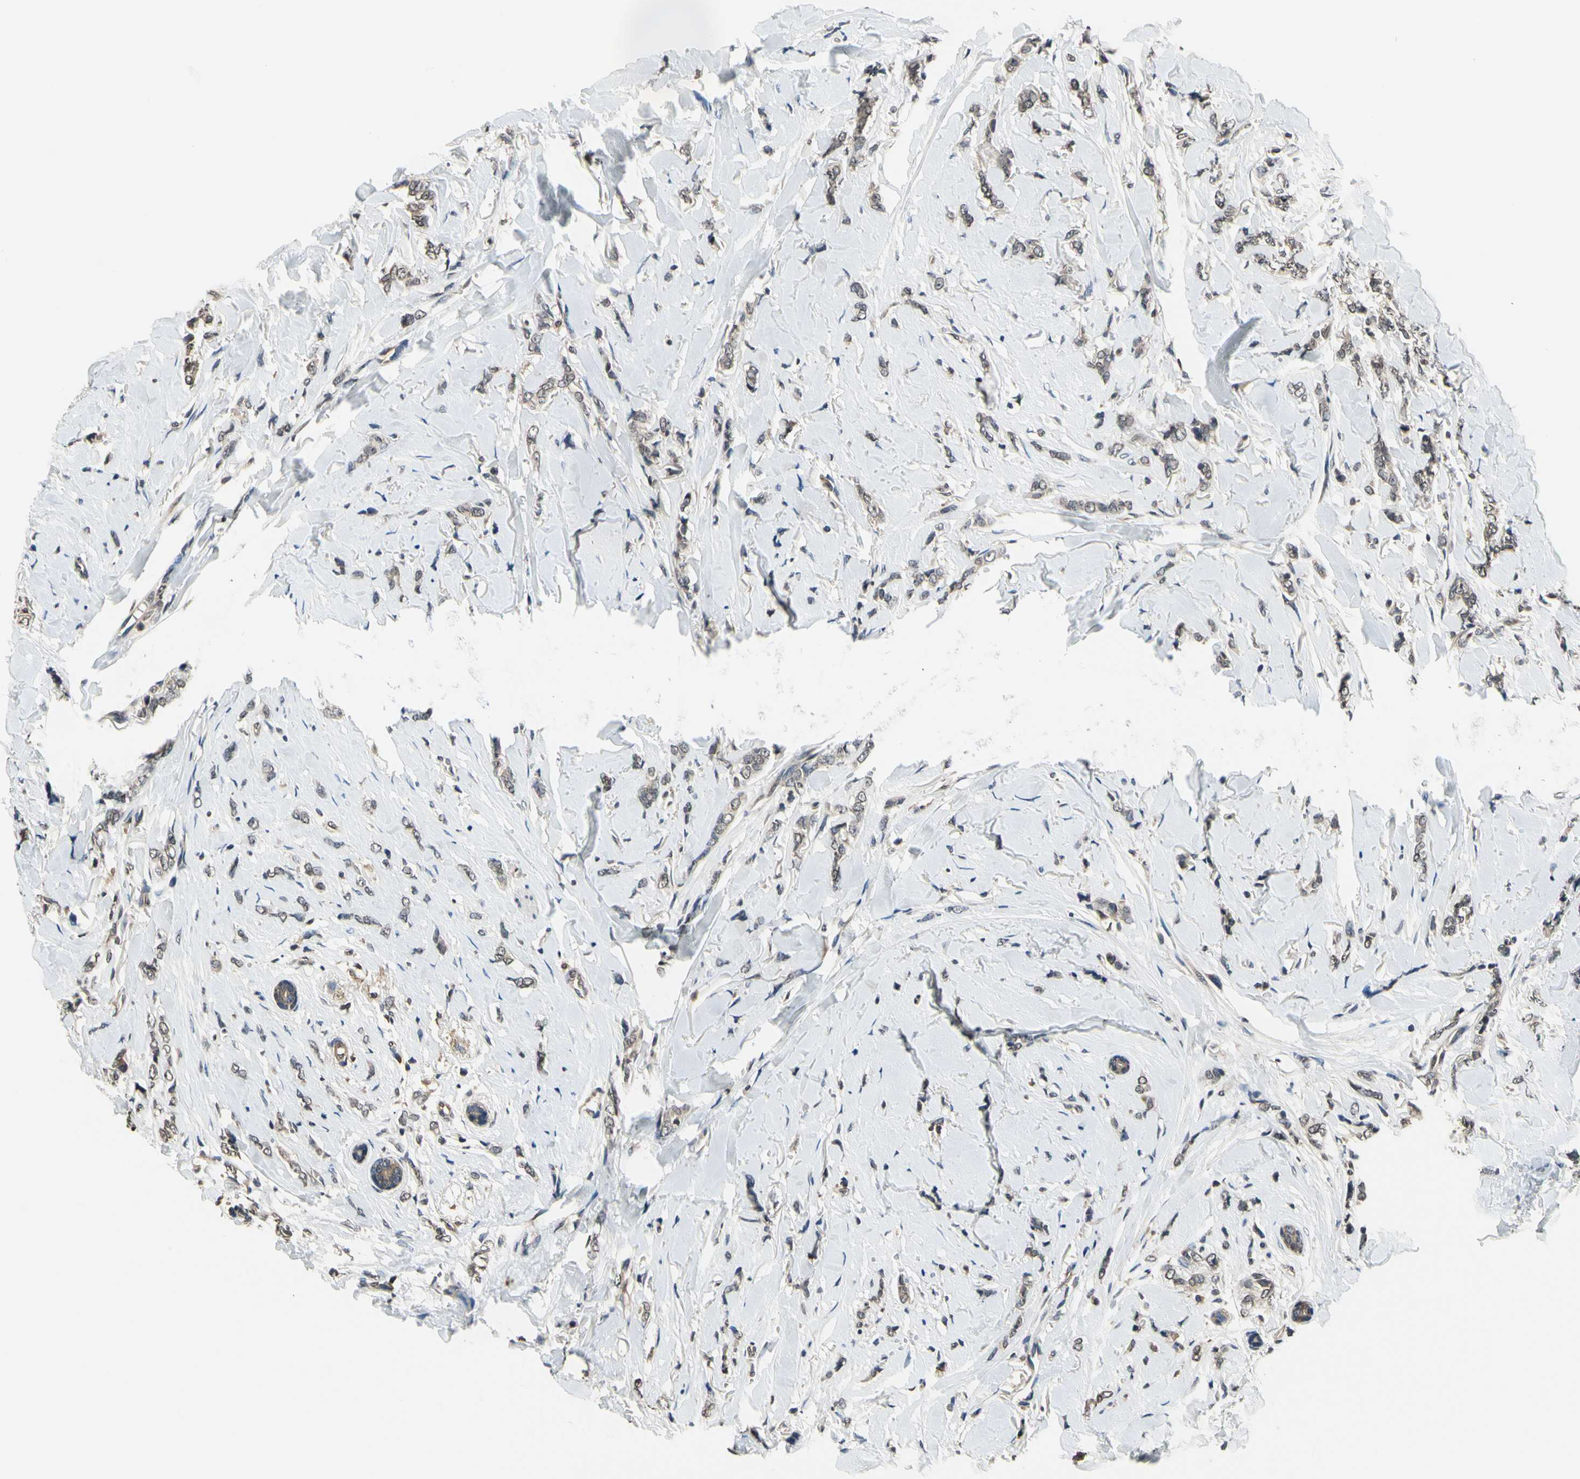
{"staining": {"intensity": "moderate", "quantity": "25%-75%", "location": "cytoplasmic/membranous"}, "tissue": "breast cancer", "cell_type": "Tumor cells", "image_type": "cancer", "snomed": [{"axis": "morphology", "description": "Lobular carcinoma"}, {"axis": "topography", "description": "Skin"}, {"axis": "topography", "description": "Breast"}], "caption": "Breast cancer was stained to show a protein in brown. There is medium levels of moderate cytoplasmic/membranous expression in about 25%-75% of tumor cells. The staining is performed using DAB brown chromogen to label protein expression. The nuclei are counter-stained blue using hematoxylin.", "gene": "GCLC", "patient": {"sex": "female", "age": 46}}